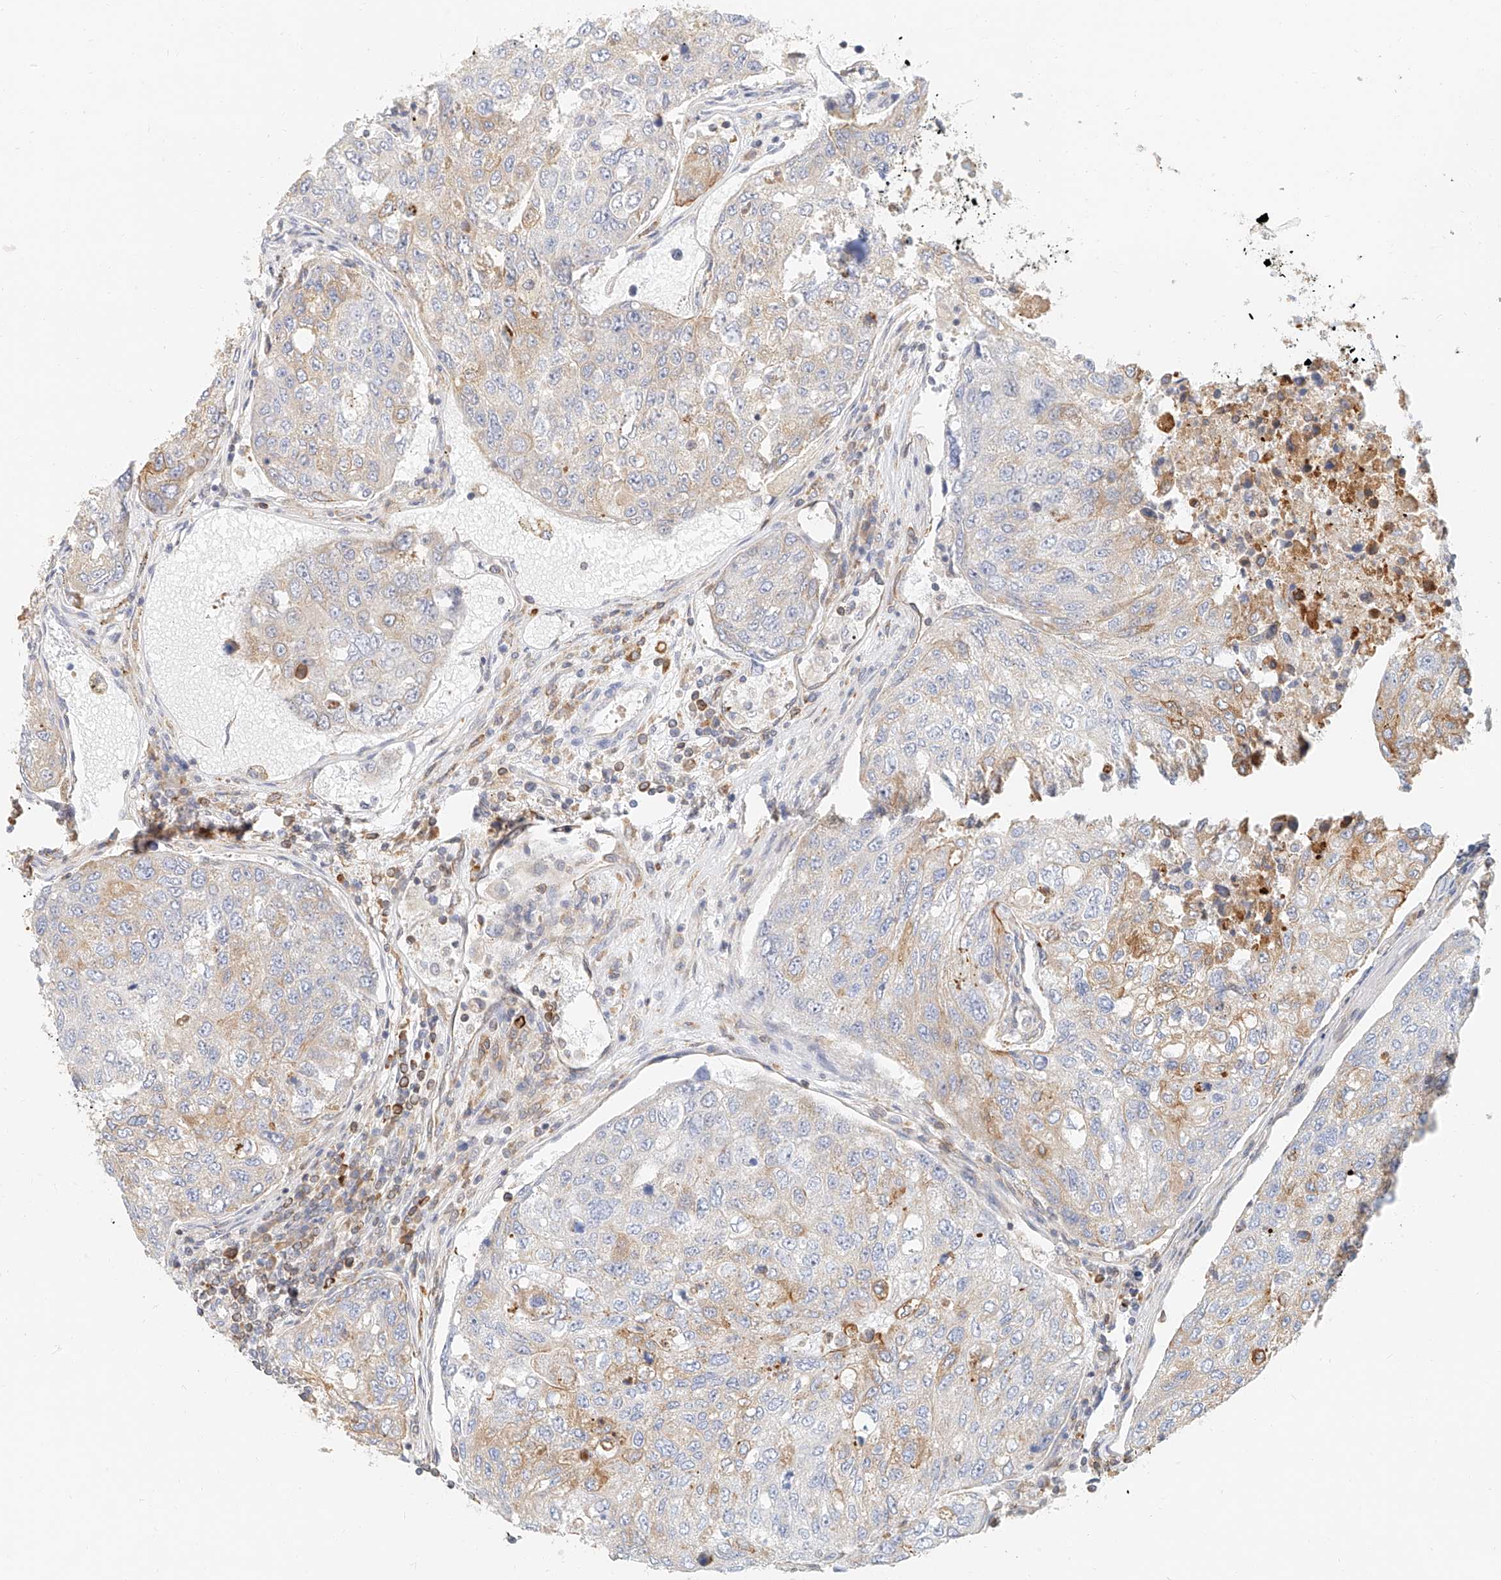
{"staining": {"intensity": "weak", "quantity": "<25%", "location": "cytoplasmic/membranous"}, "tissue": "urothelial cancer", "cell_type": "Tumor cells", "image_type": "cancer", "snomed": [{"axis": "morphology", "description": "Urothelial carcinoma, High grade"}, {"axis": "topography", "description": "Lymph node"}, {"axis": "topography", "description": "Urinary bladder"}], "caption": "IHC of urothelial cancer displays no positivity in tumor cells. (Brightfield microscopy of DAB immunohistochemistry at high magnification).", "gene": "DHRS7", "patient": {"sex": "male", "age": 51}}